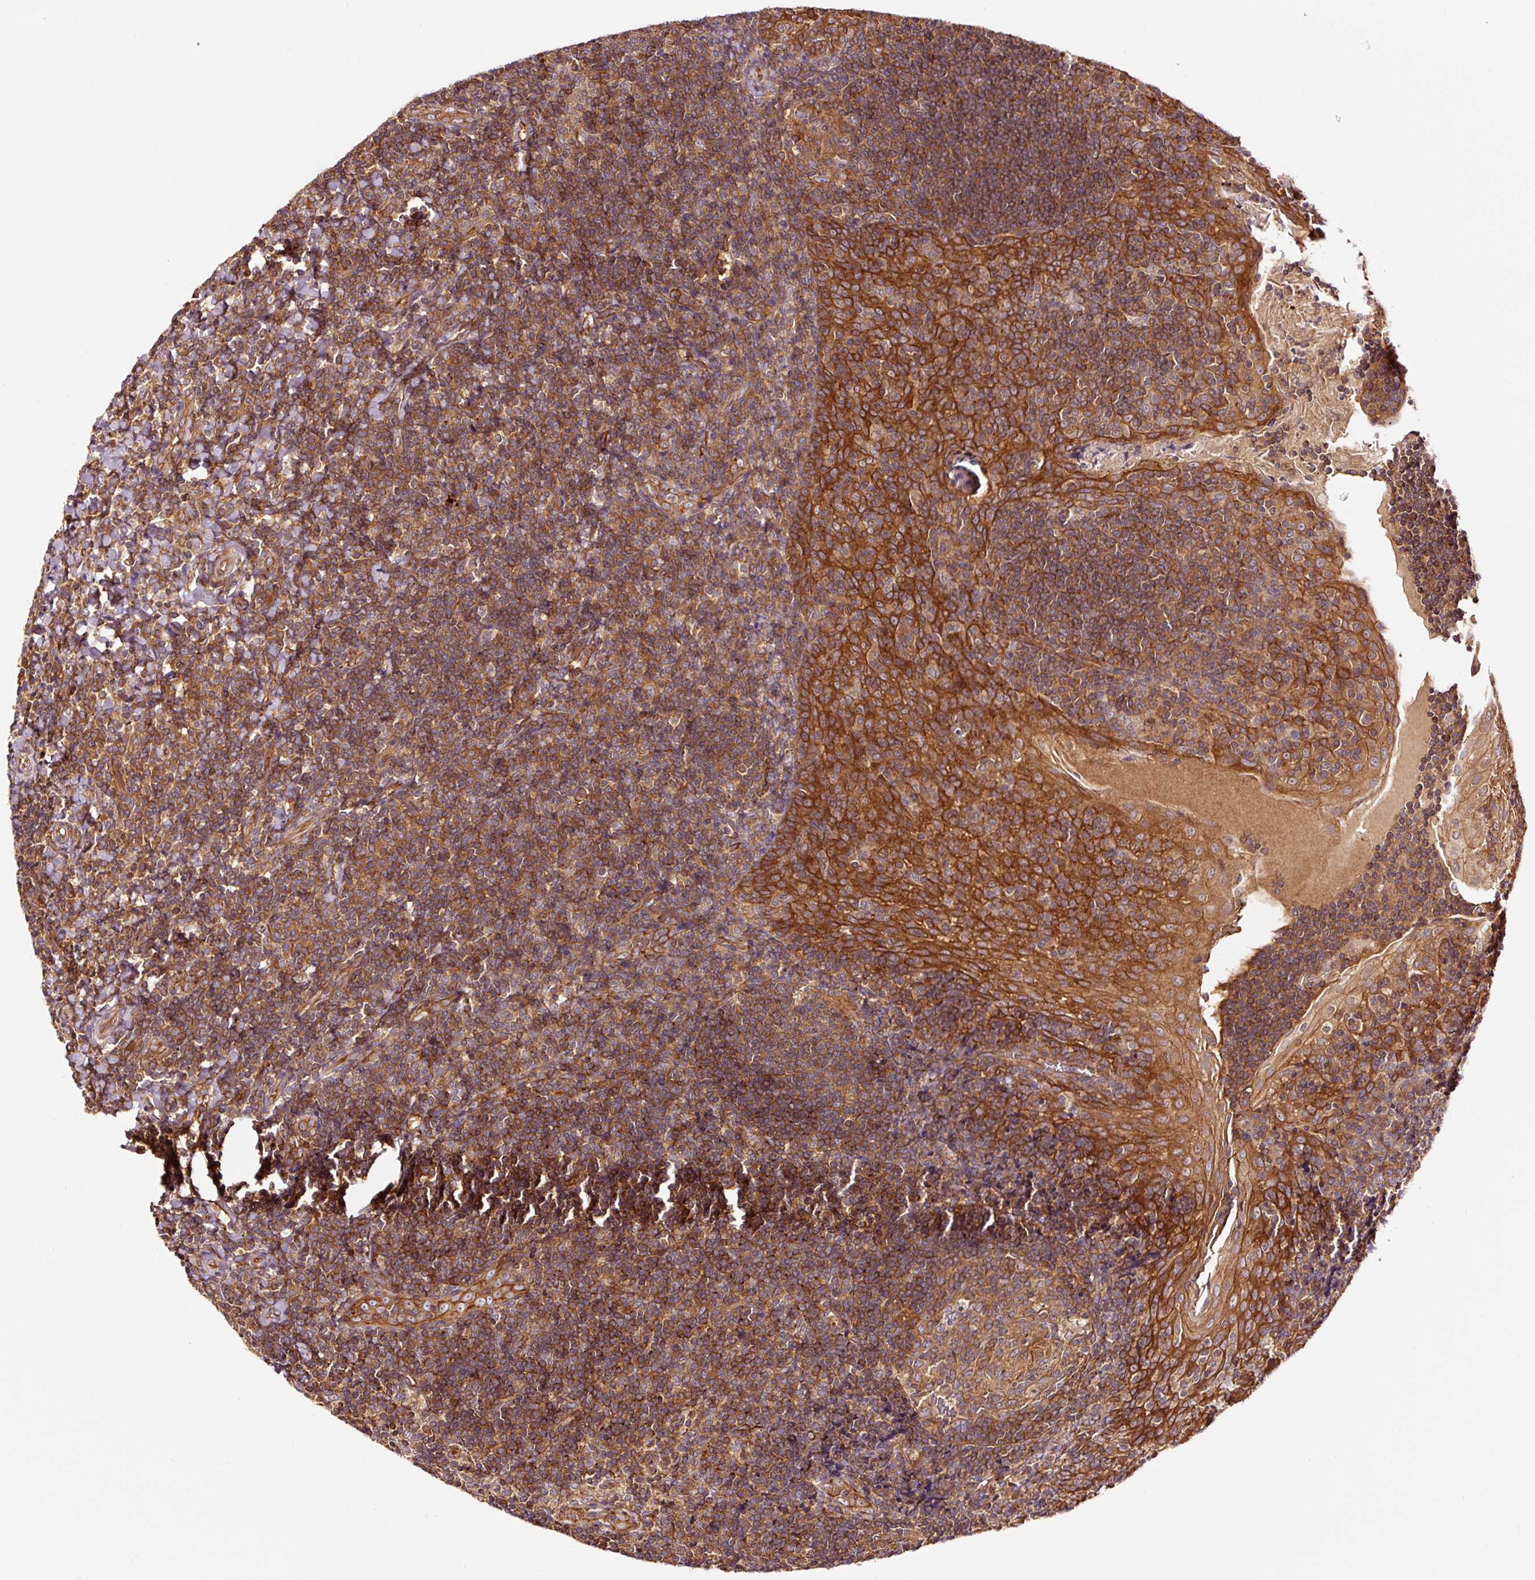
{"staining": {"intensity": "moderate", "quantity": ">75%", "location": "cytoplasmic/membranous"}, "tissue": "tonsil", "cell_type": "Germinal center cells", "image_type": "normal", "snomed": [{"axis": "morphology", "description": "Normal tissue, NOS"}, {"axis": "topography", "description": "Tonsil"}], "caption": "An immunohistochemistry (IHC) histopathology image of normal tissue is shown. Protein staining in brown highlights moderate cytoplasmic/membranous positivity in tonsil within germinal center cells.", "gene": "METAP1", "patient": {"sex": "male", "age": 17}}